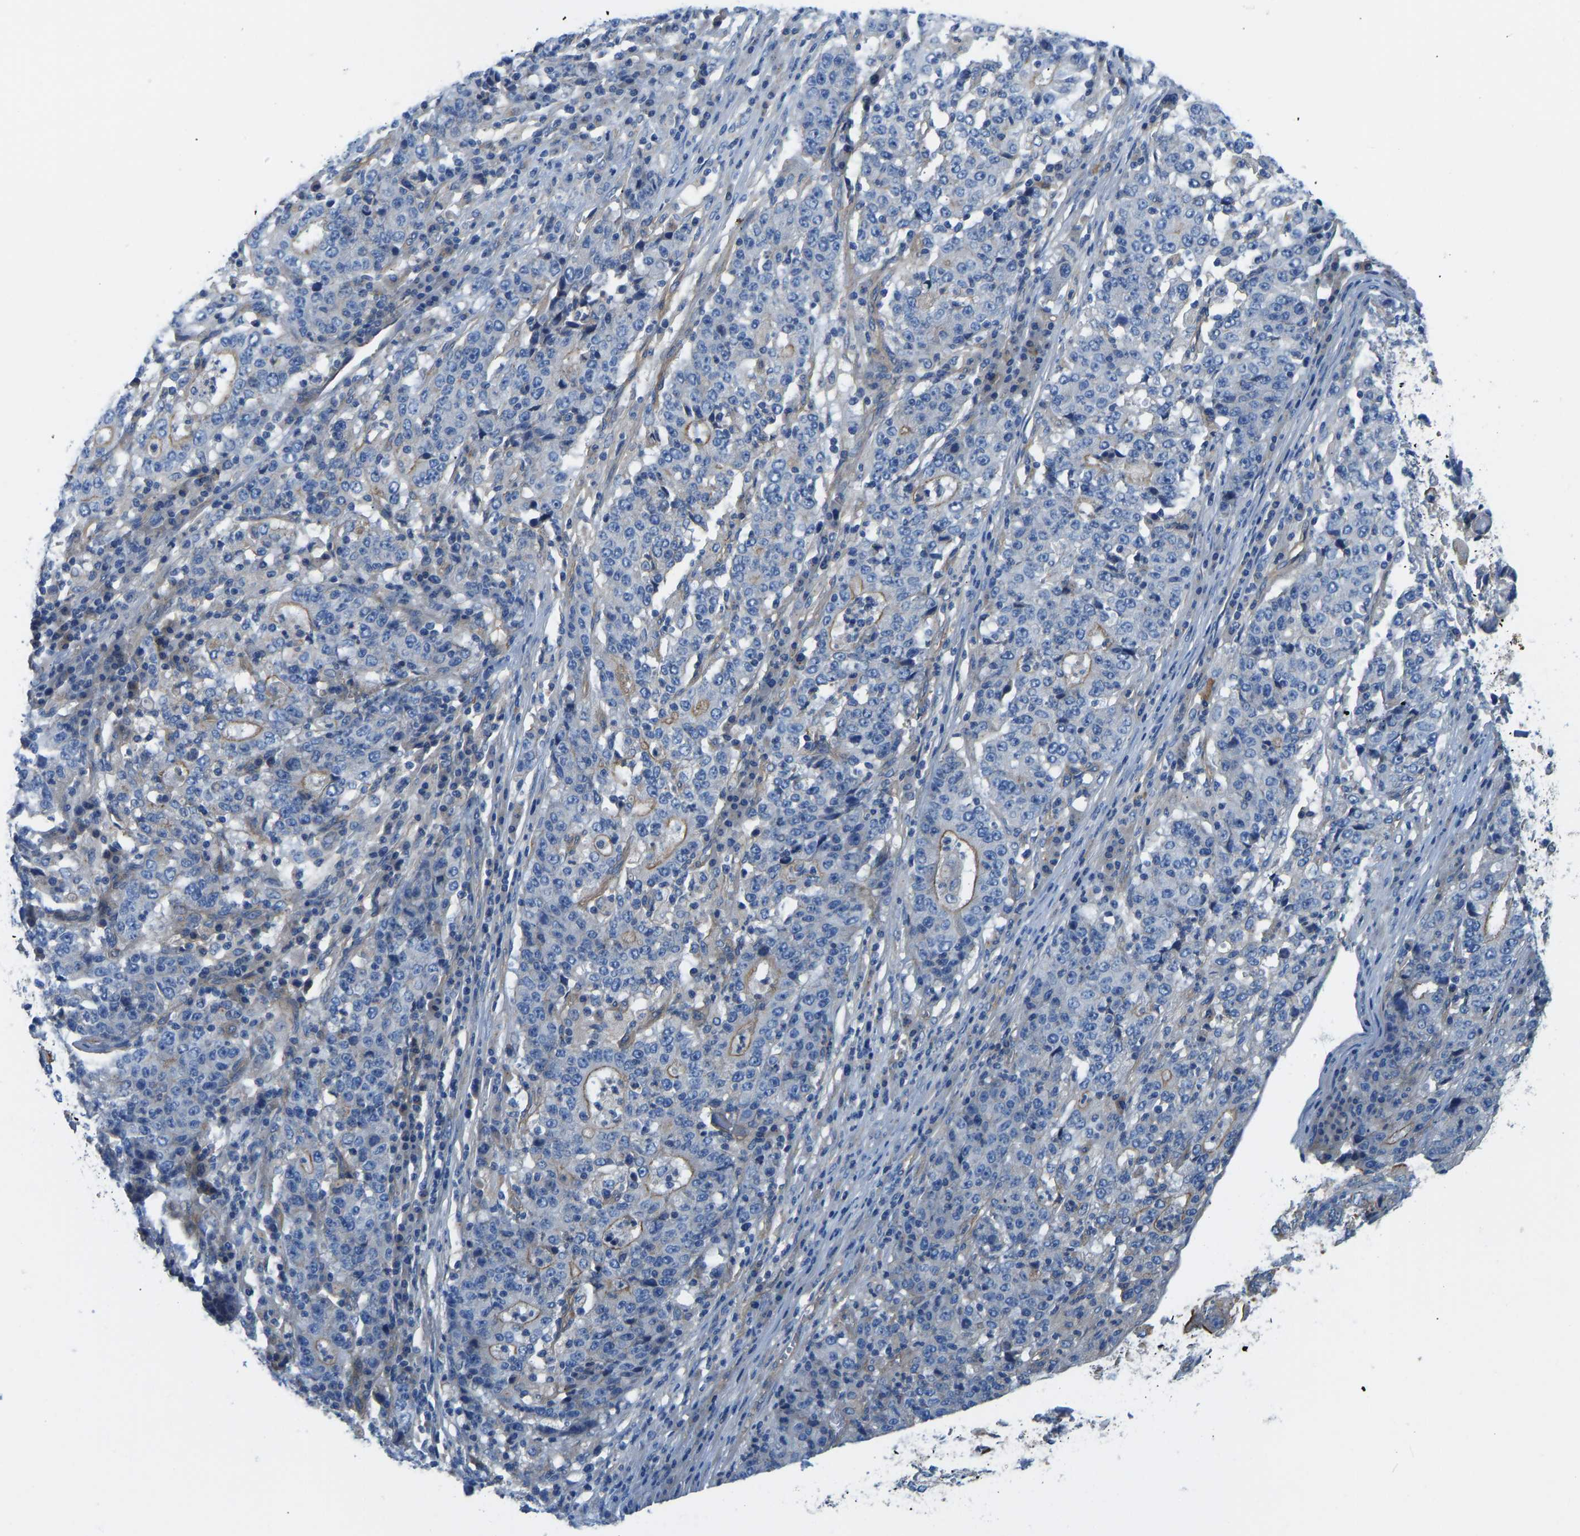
{"staining": {"intensity": "moderate", "quantity": "<25%", "location": "cytoplasmic/membranous"}, "tissue": "stomach cancer", "cell_type": "Tumor cells", "image_type": "cancer", "snomed": [{"axis": "morphology", "description": "Adenocarcinoma, NOS"}, {"axis": "topography", "description": "Stomach"}], "caption": "The histopathology image displays a brown stain indicating the presence of a protein in the cytoplasmic/membranous of tumor cells in stomach cancer.", "gene": "CHAD", "patient": {"sex": "female", "age": 65}}